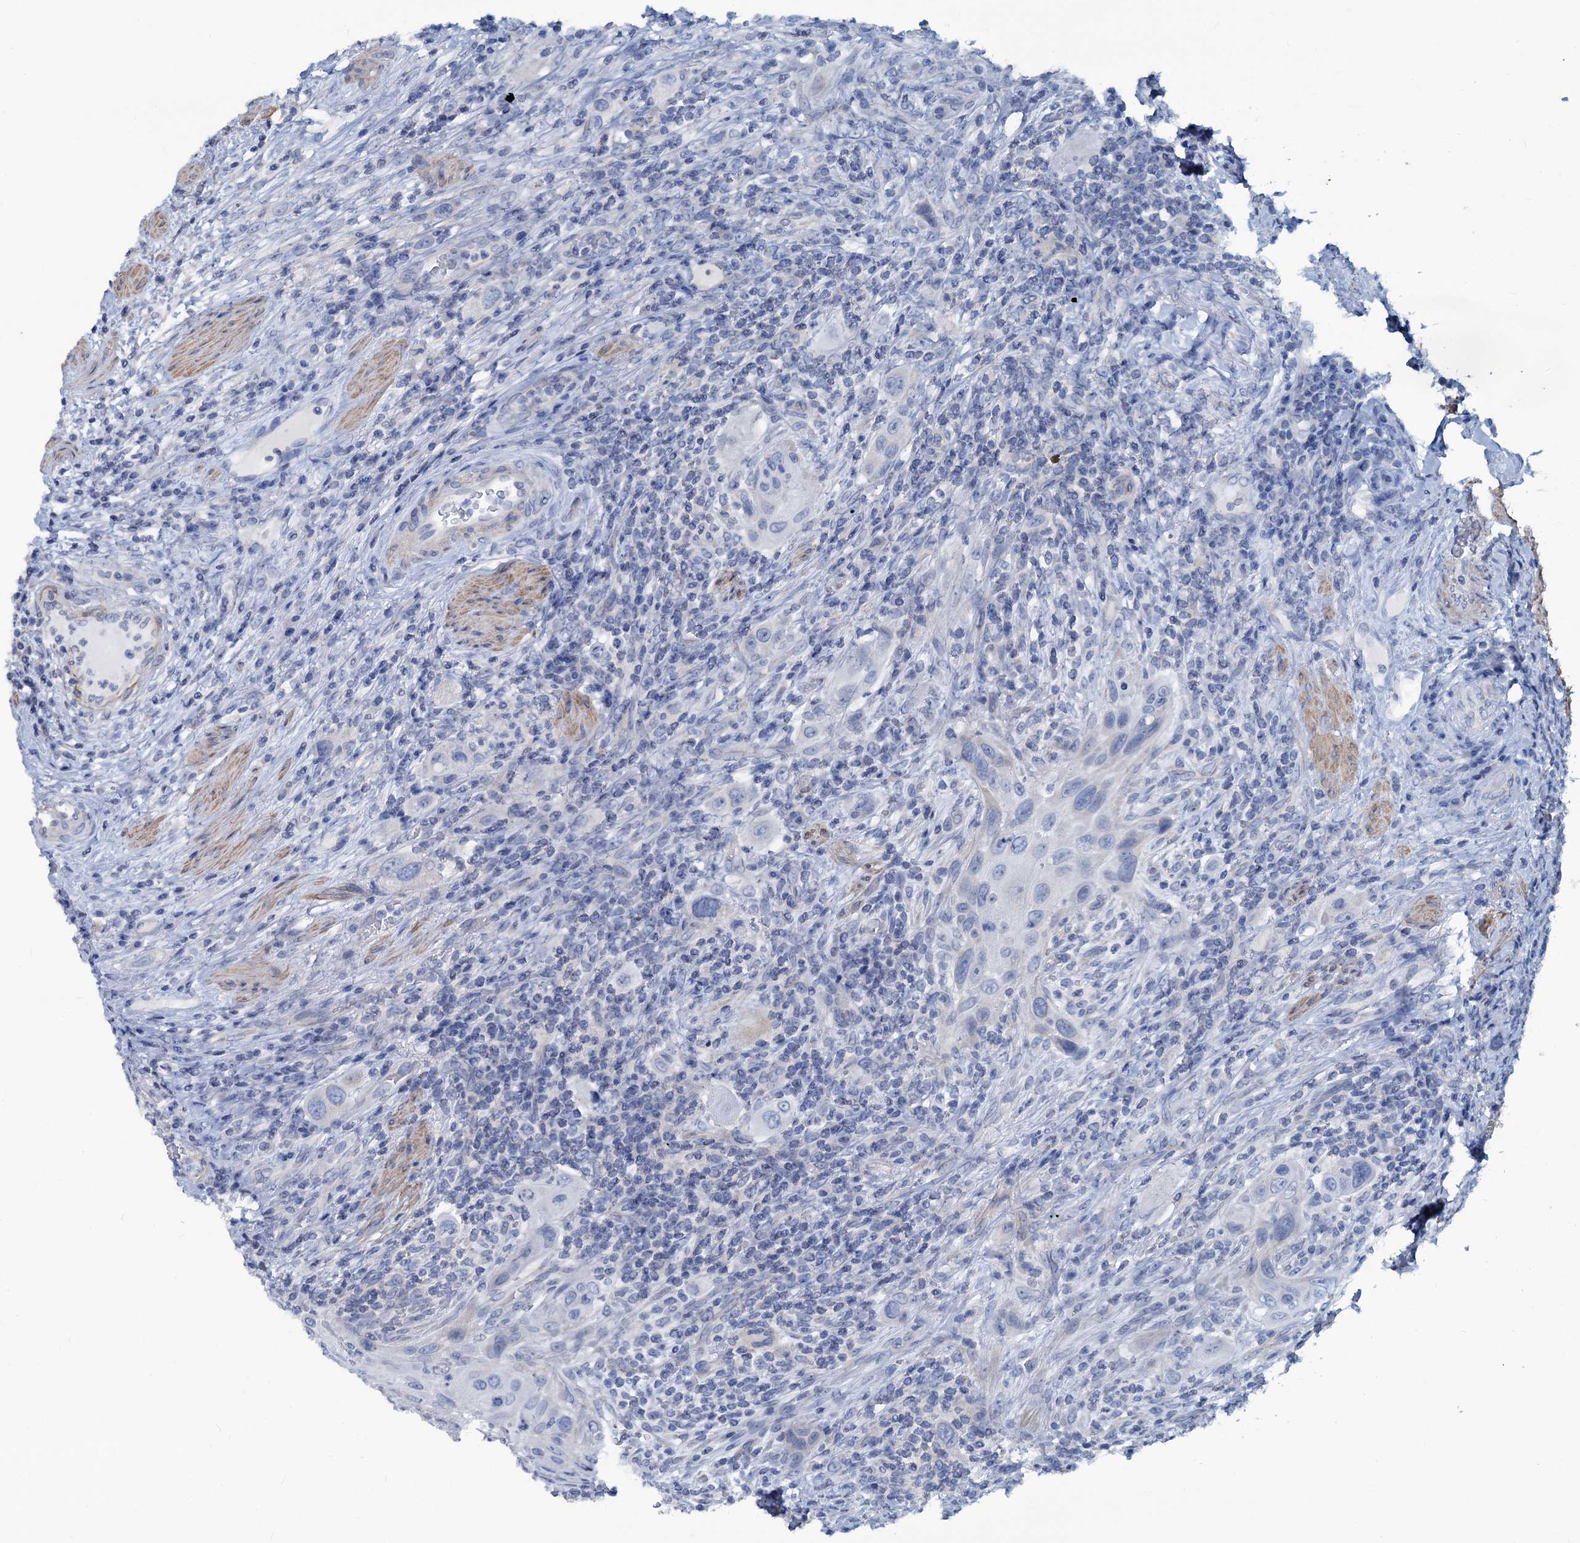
{"staining": {"intensity": "negative", "quantity": "none", "location": "none"}, "tissue": "urothelial cancer", "cell_type": "Tumor cells", "image_type": "cancer", "snomed": [{"axis": "morphology", "description": "Urothelial carcinoma, High grade"}, {"axis": "topography", "description": "Urinary bladder"}], "caption": "Image shows no significant protein positivity in tumor cells of urothelial cancer. (DAB (3,3'-diaminobenzidine) IHC, high magnification).", "gene": "SLC1A3", "patient": {"sex": "male", "age": 50}}